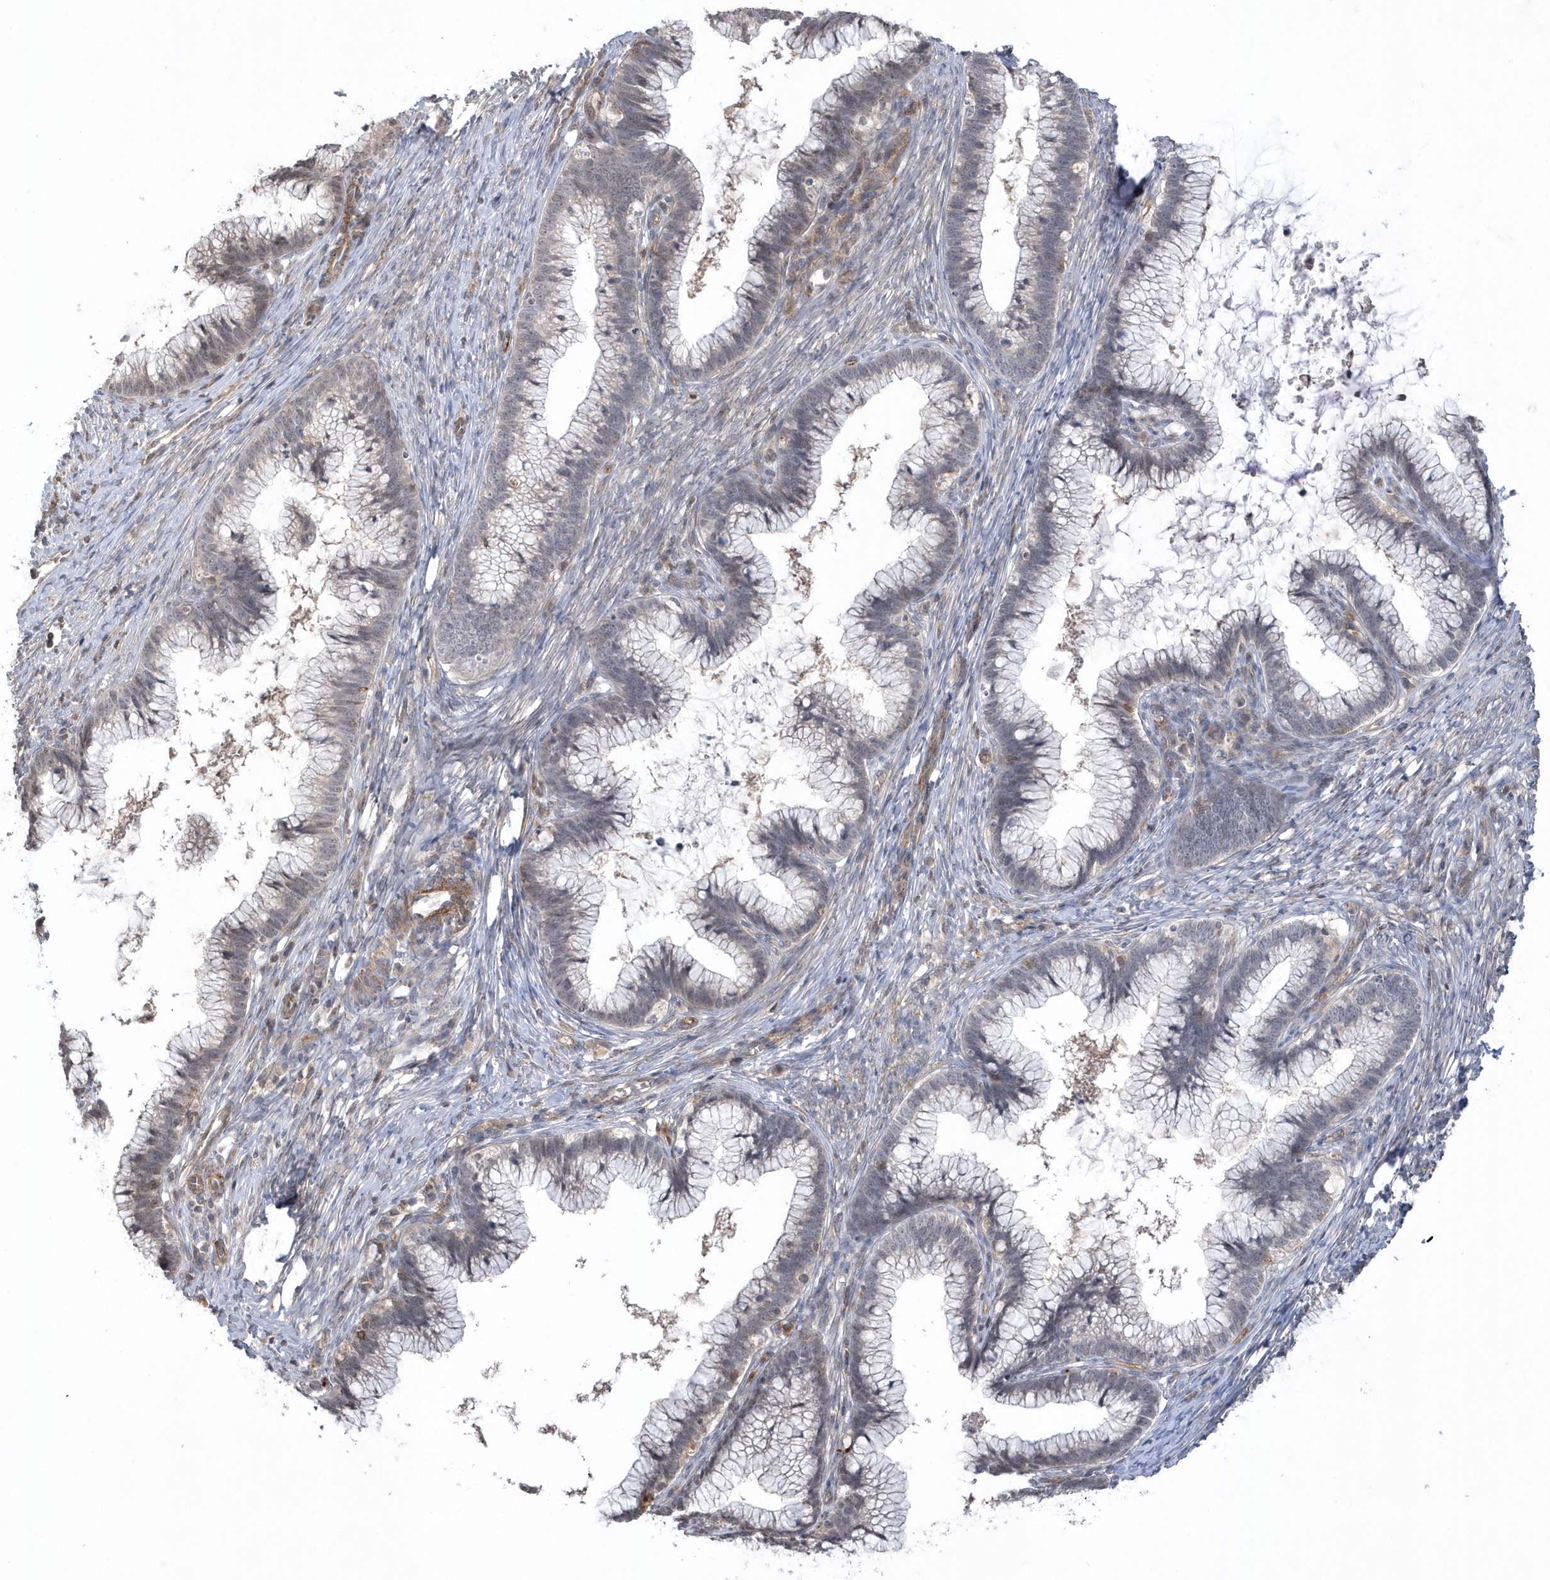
{"staining": {"intensity": "negative", "quantity": "none", "location": "none"}, "tissue": "cervical cancer", "cell_type": "Tumor cells", "image_type": "cancer", "snomed": [{"axis": "morphology", "description": "Adenocarcinoma, NOS"}, {"axis": "topography", "description": "Cervix"}], "caption": "Cervical adenocarcinoma stained for a protein using immunohistochemistry (IHC) shows no positivity tumor cells.", "gene": "CRIP3", "patient": {"sex": "female", "age": 36}}